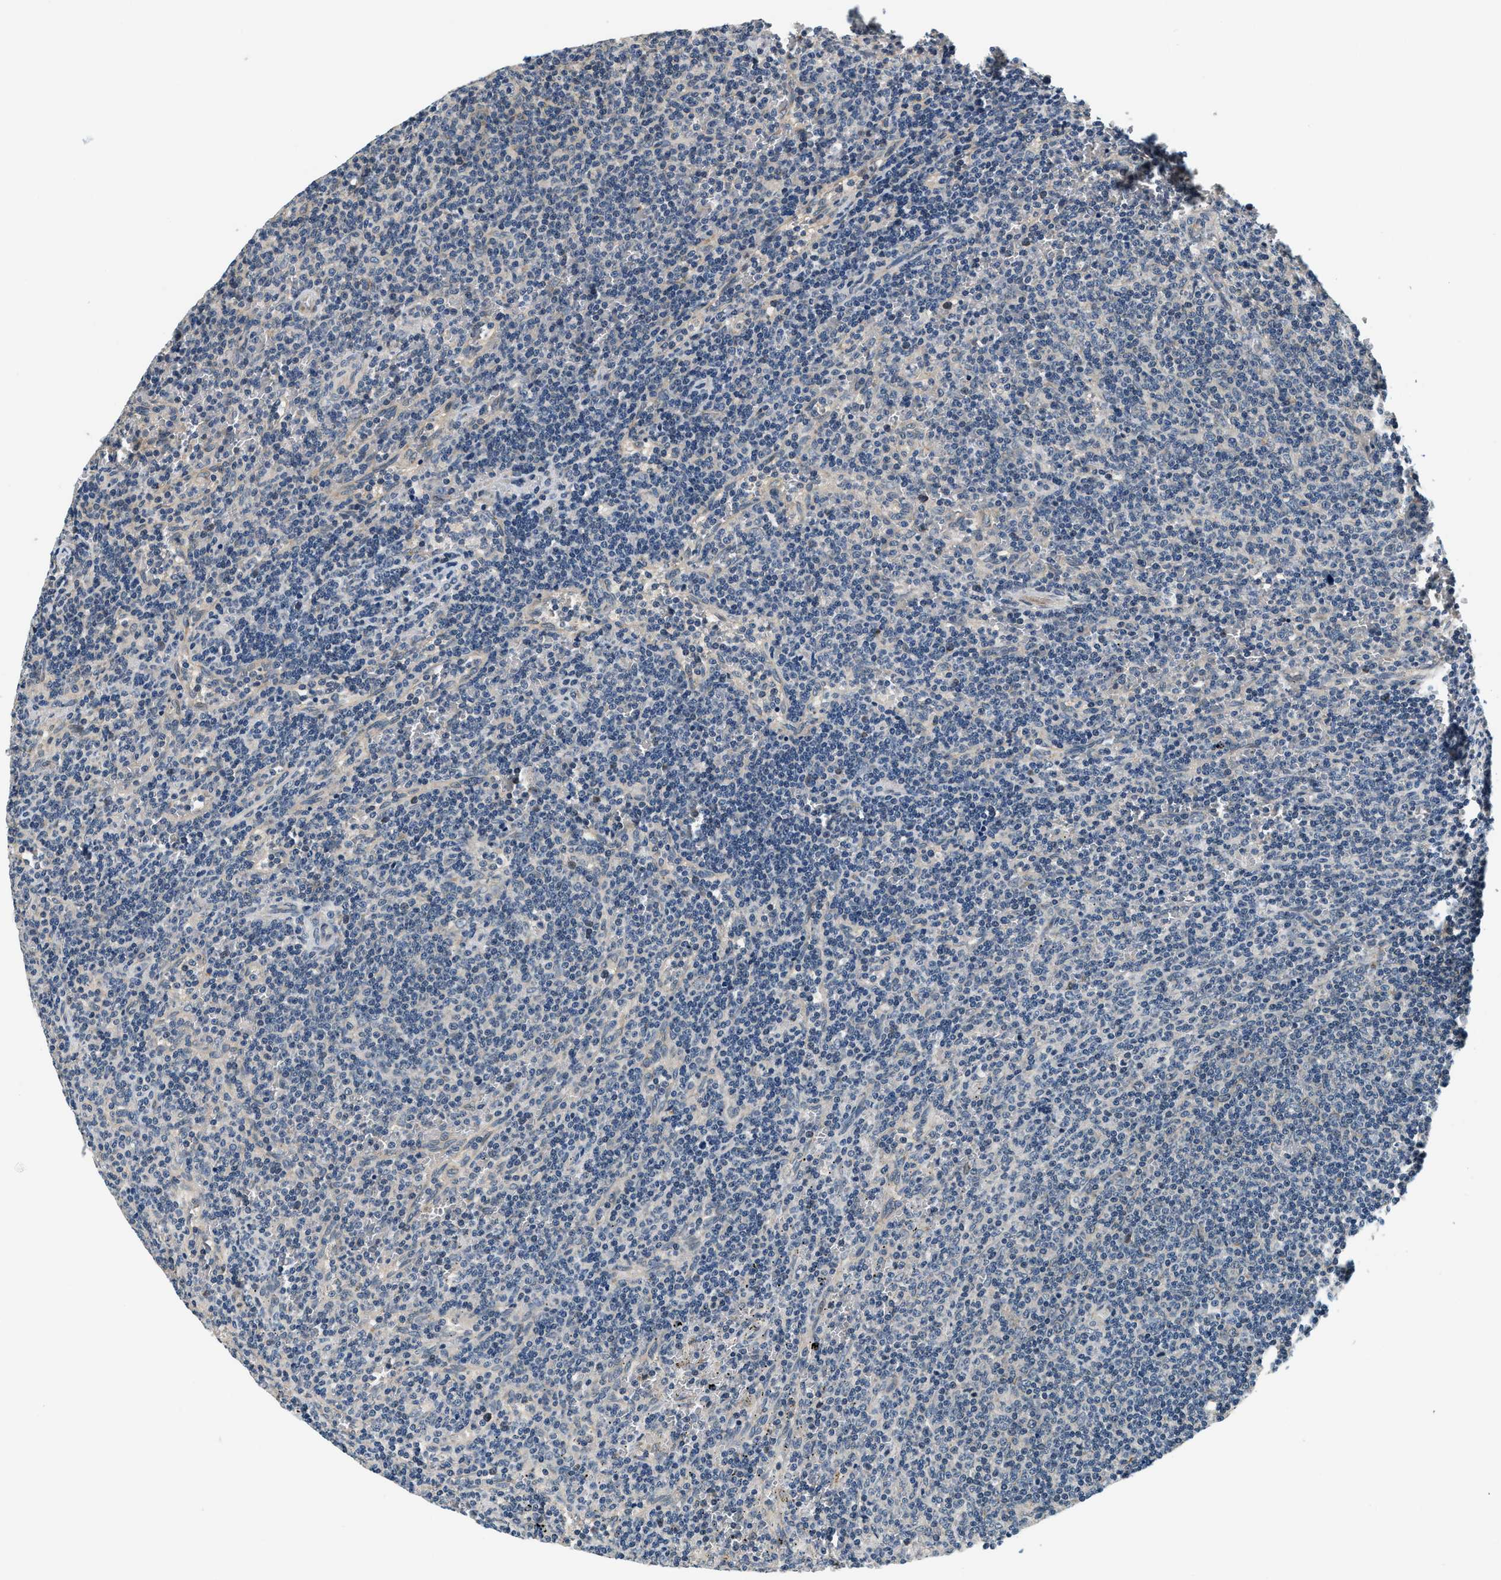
{"staining": {"intensity": "negative", "quantity": "none", "location": "none"}, "tissue": "lymphoma", "cell_type": "Tumor cells", "image_type": "cancer", "snomed": [{"axis": "morphology", "description": "Malignant lymphoma, non-Hodgkin's type, Low grade"}, {"axis": "topography", "description": "Spleen"}], "caption": "An immunohistochemistry histopathology image of malignant lymphoma, non-Hodgkin's type (low-grade) is shown. There is no staining in tumor cells of malignant lymphoma, non-Hodgkin's type (low-grade). (Brightfield microscopy of DAB immunohistochemistry (IHC) at high magnification).", "gene": "YAE1", "patient": {"sex": "female", "age": 50}}